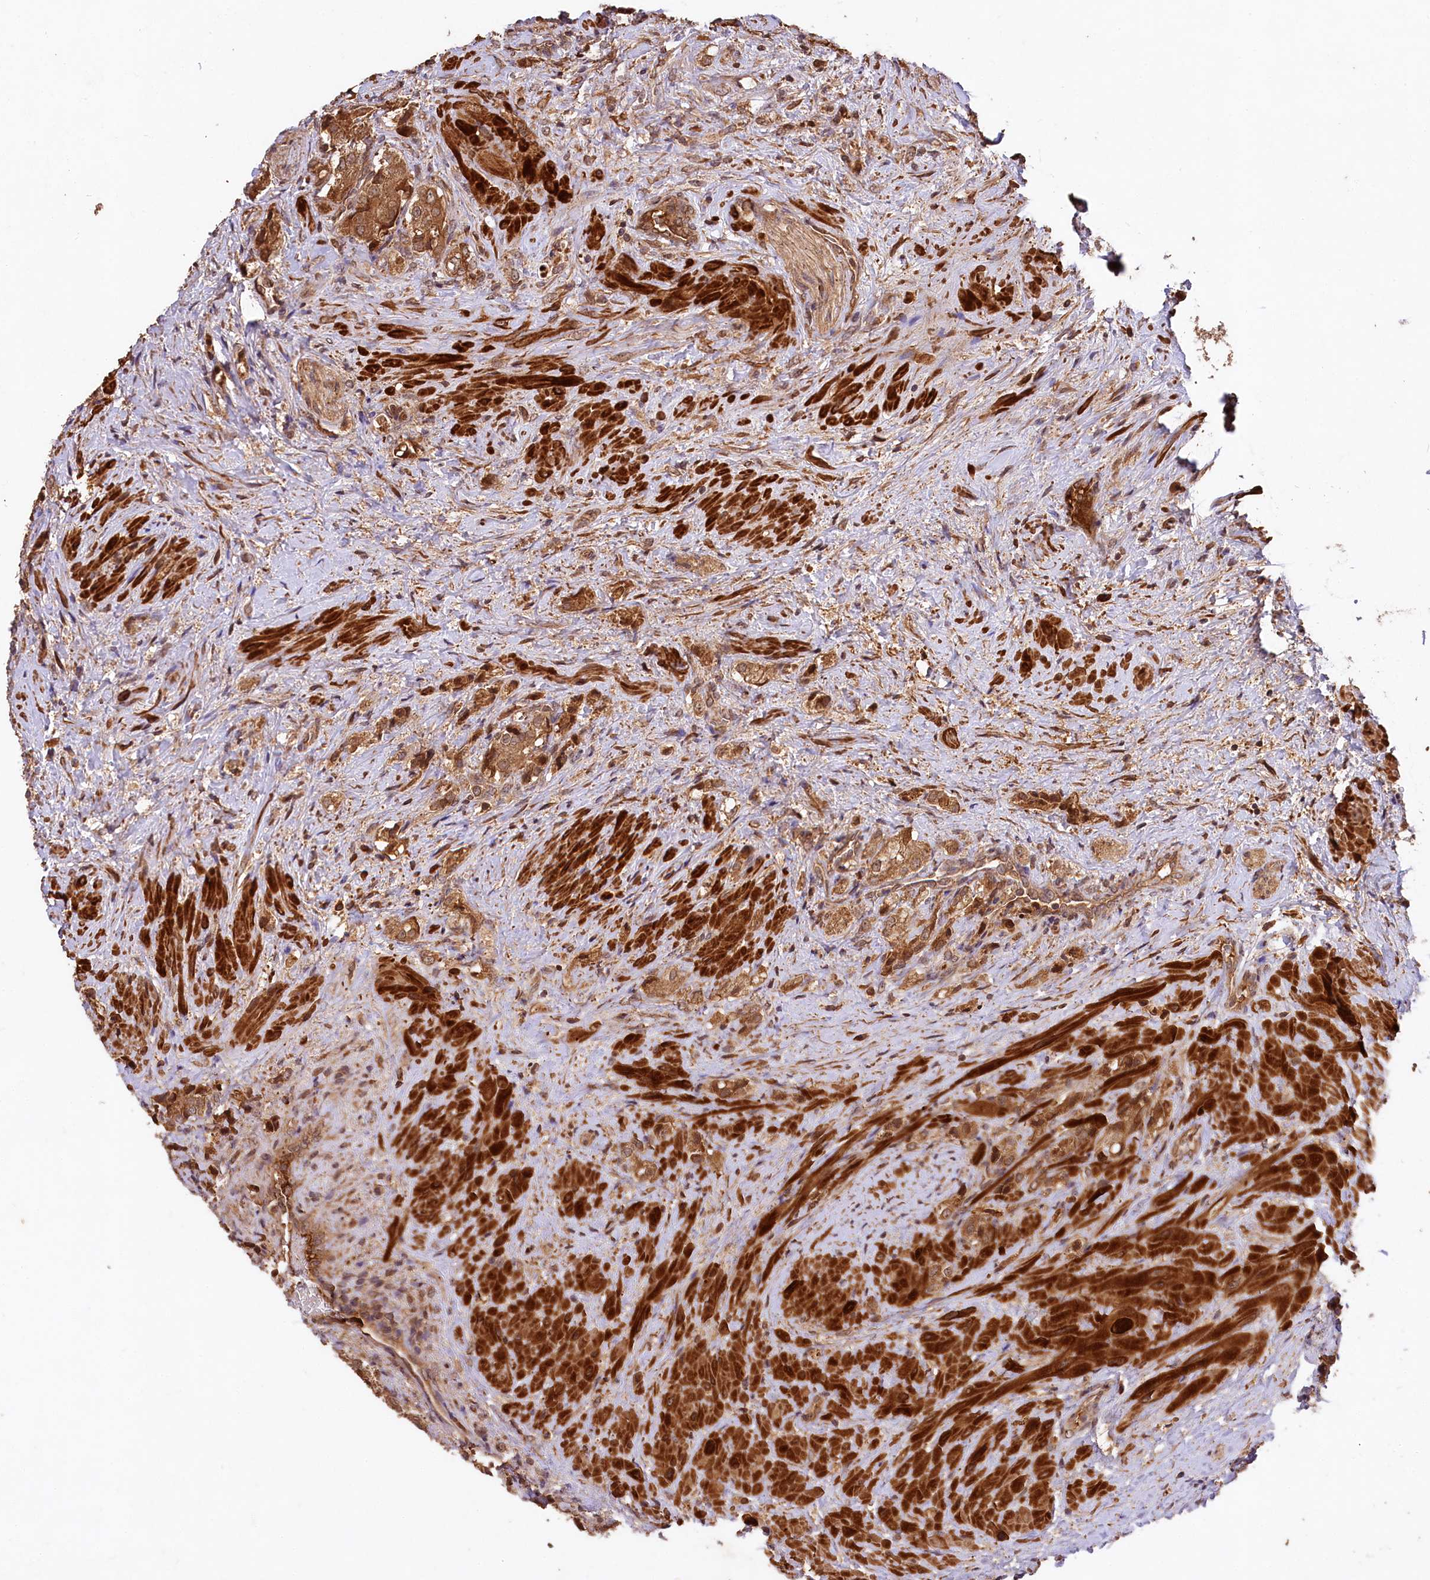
{"staining": {"intensity": "moderate", "quantity": ">75%", "location": "cytoplasmic/membranous"}, "tissue": "prostate cancer", "cell_type": "Tumor cells", "image_type": "cancer", "snomed": [{"axis": "morphology", "description": "Adenocarcinoma, High grade"}, {"axis": "topography", "description": "Prostate"}], "caption": "A high-resolution micrograph shows immunohistochemistry staining of prostate cancer (high-grade adenocarcinoma), which displays moderate cytoplasmic/membranous expression in about >75% of tumor cells.", "gene": "MCF2L2", "patient": {"sex": "male", "age": 65}}